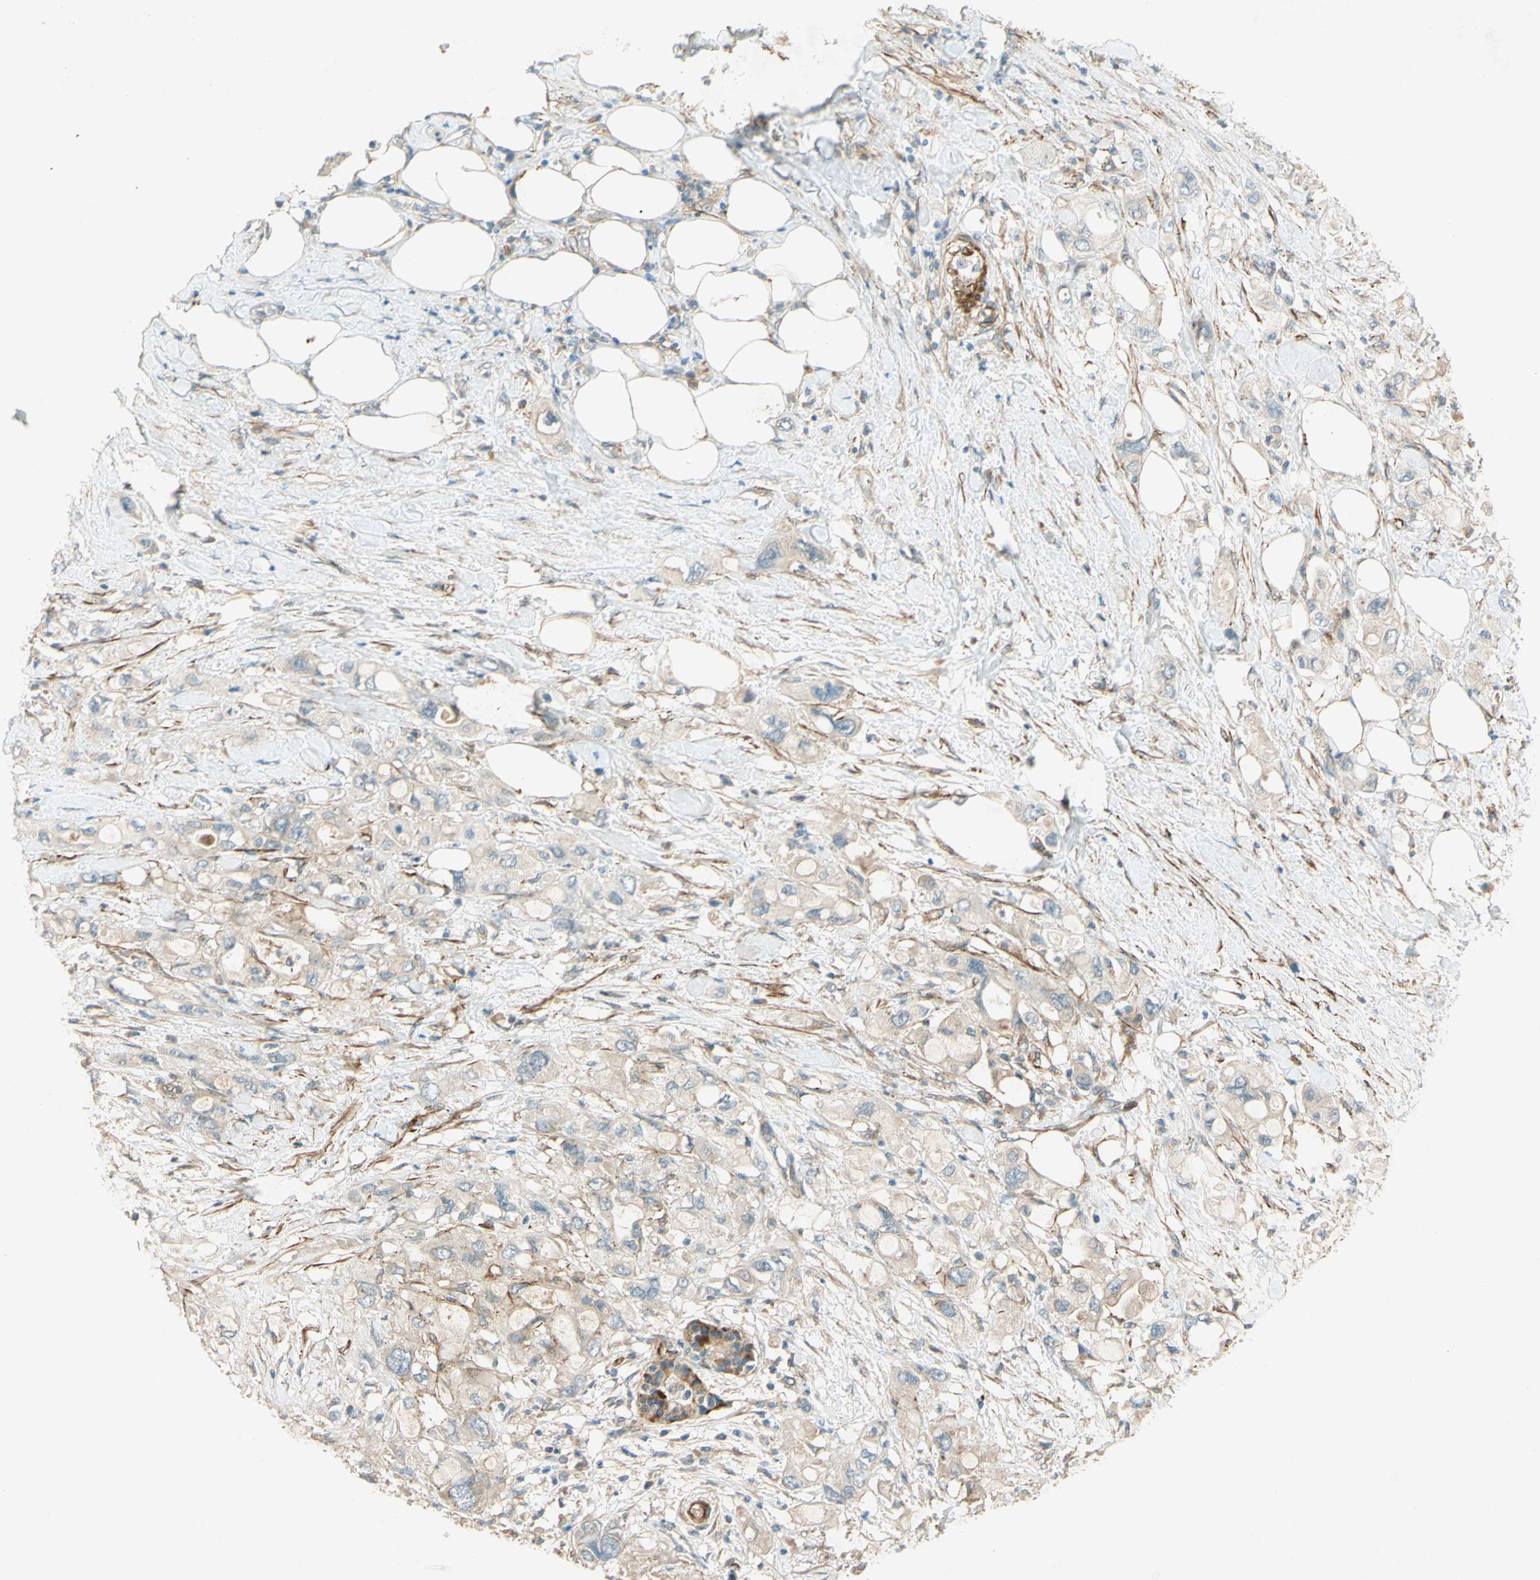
{"staining": {"intensity": "weak", "quantity": ">75%", "location": "cytoplasmic/membranous"}, "tissue": "pancreatic cancer", "cell_type": "Tumor cells", "image_type": "cancer", "snomed": [{"axis": "morphology", "description": "Adenocarcinoma, NOS"}, {"axis": "topography", "description": "Pancreas"}], "caption": "This is a photomicrograph of immunohistochemistry (IHC) staining of pancreatic cancer (adenocarcinoma), which shows weak positivity in the cytoplasmic/membranous of tumor cells.", "gene": "ADAM17", "patient": {"sex": "female", "age": 56}}